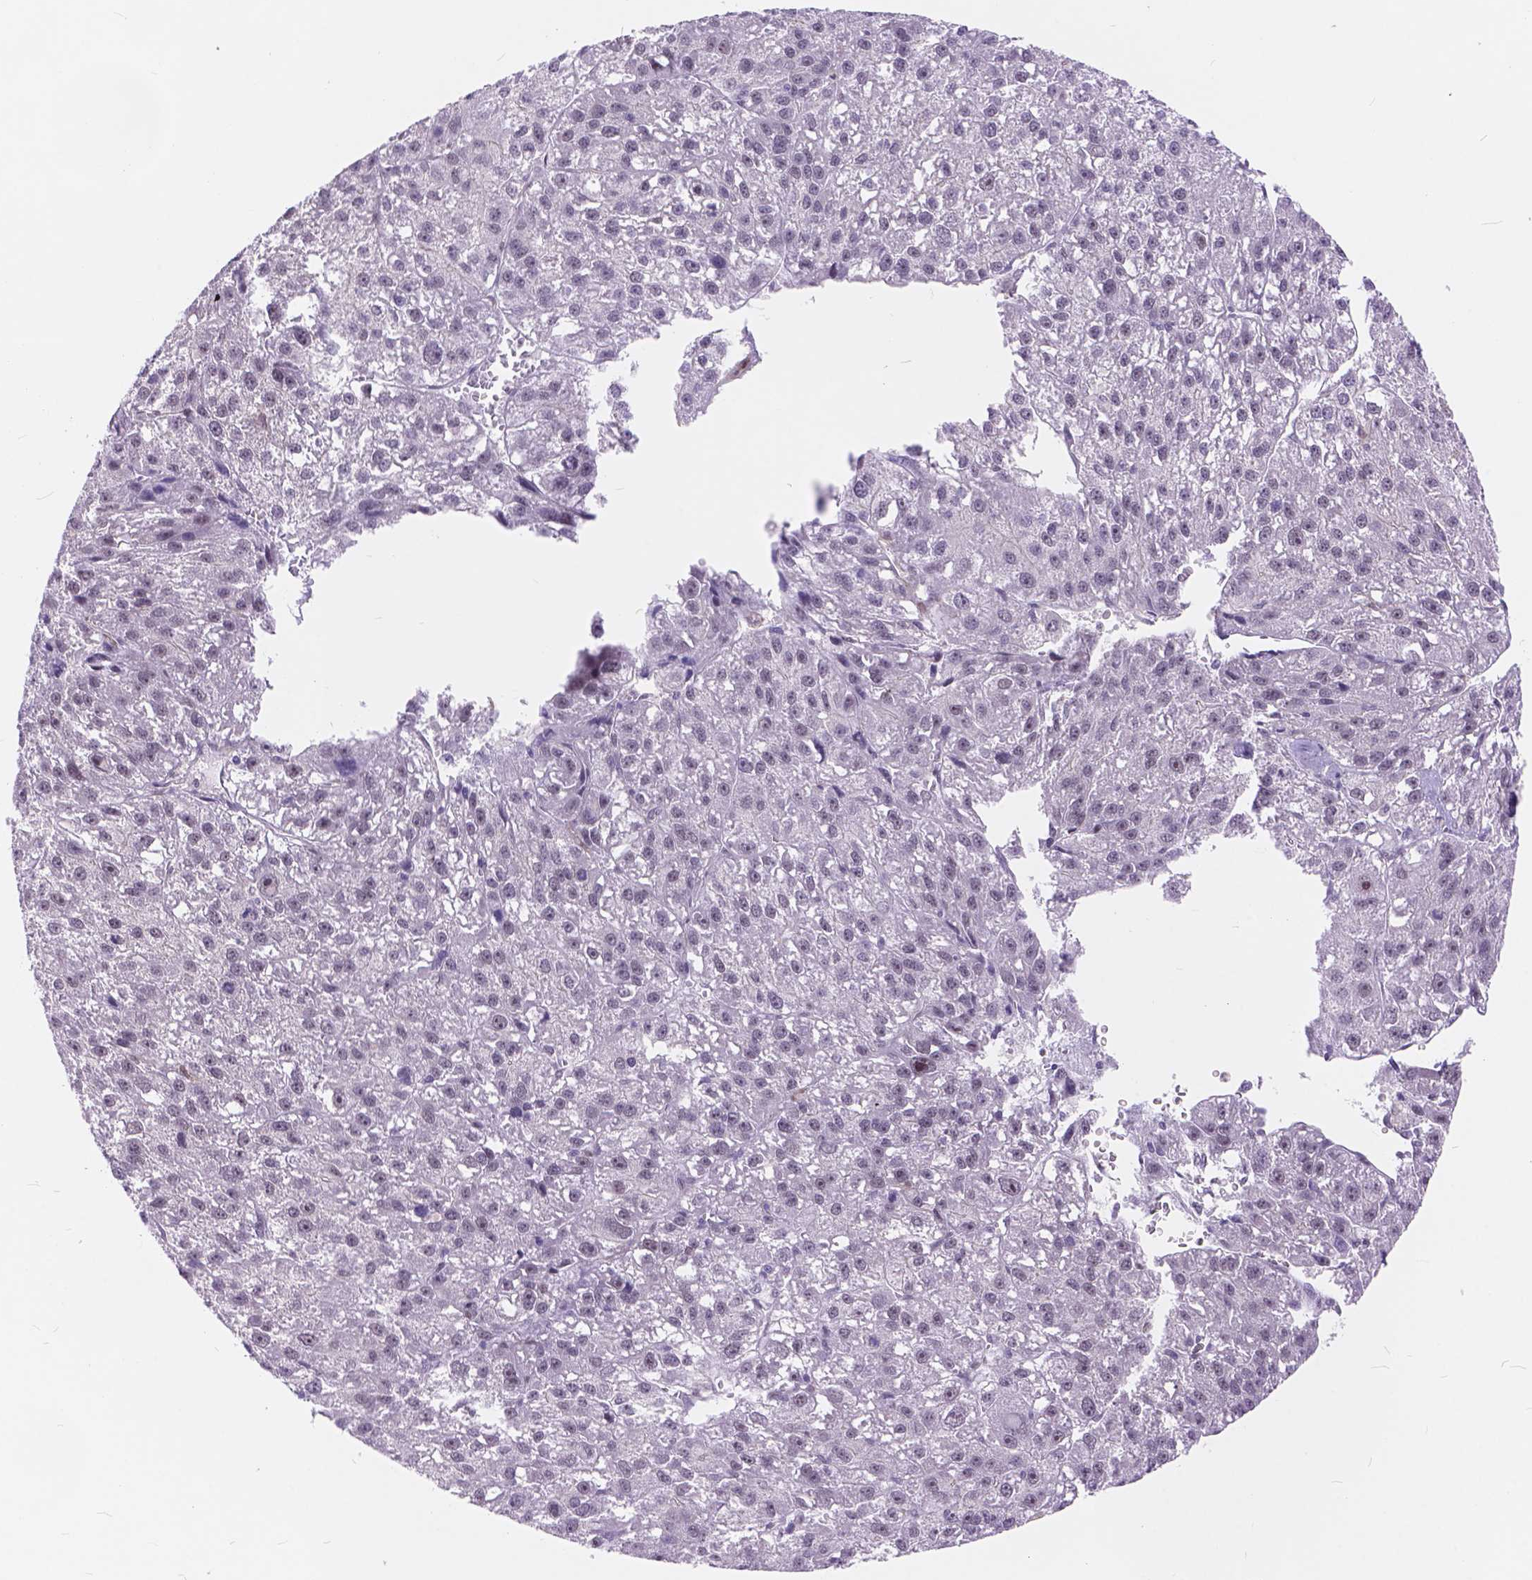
{"staining": {"intensity": "negative", "quantity": "none", "location": "none"}, "tissue": "liver cancer", "cell_type": "Tumor cells", "image_type": "cancer", "snomed": [{"axis": "morphology", "description": "Carcinoma, Hepatocellular, NOS"}, {"axis": "topography", "description": "Liver"}], "caption": "IHC photomicrograph of neoplastic tissue: human liver cancer stained with DAB (3,3'-diaminobenzidine) reveals no significant protein staining in tumor cells.", "gene": "MAN2C1", "patient": {"sex": "female", "age": 70}}